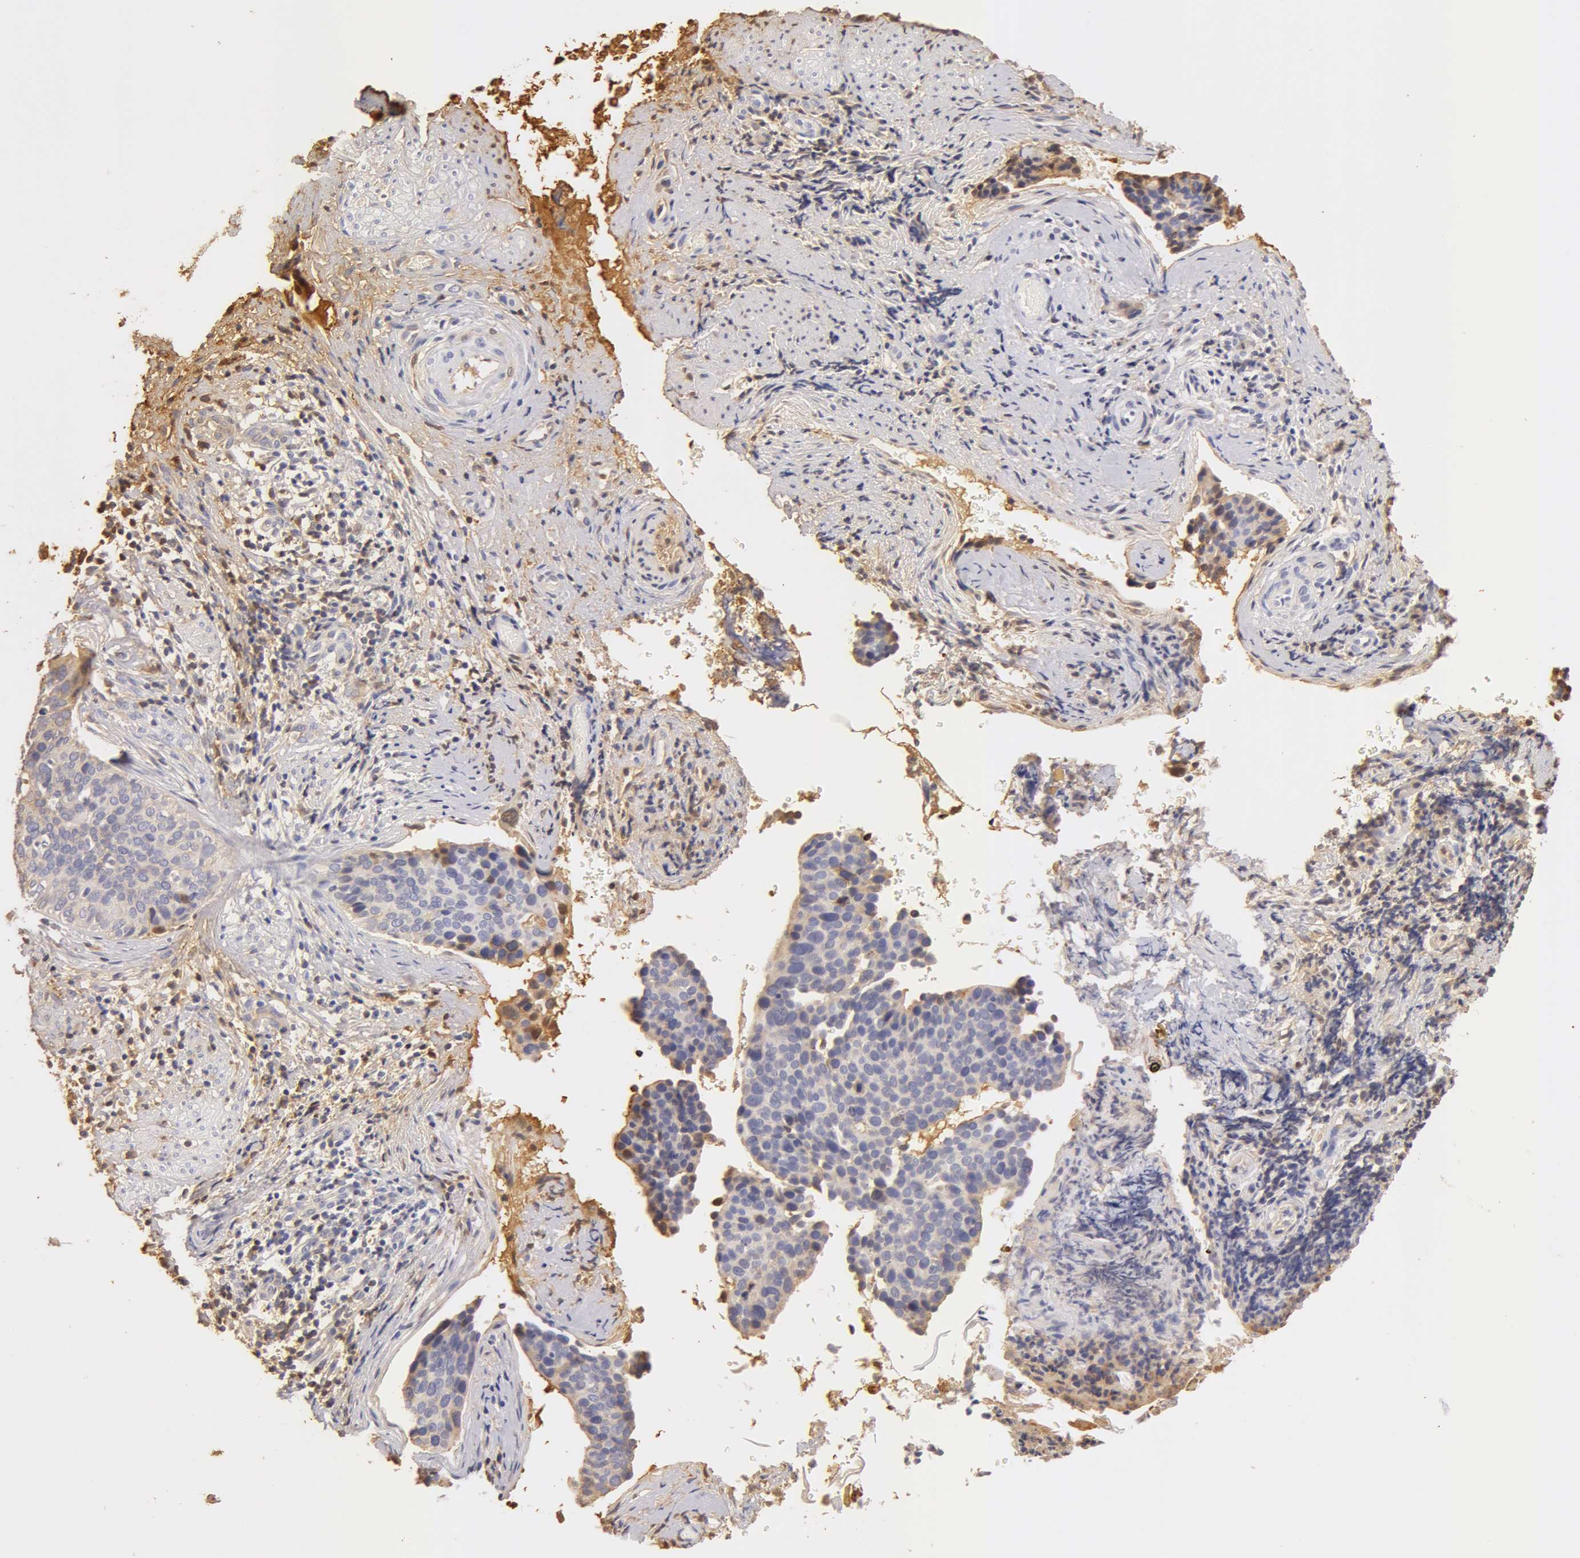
{"staining": {"intensity": "weak", "quantity": "25%-75%", "location": "cytoplasmic/membranous"}, "tissue": "cervical cancer", "cell_type": "Tumor cells", "image_type": "cancer", "snomed": [{"axis": "morphology", "description": "Squamous cell carcinoma, NOS"}, {"axis": "topography", "description": "Cervix"}], "caption": "Immunohistochemical staining of human squamous cell carcinoma (cervical) exhibits low levels of weak cytoplasmic/membranous protein expression in approximately 25%-75% of tumor cells.", "gene": "TF", "patient": {"sex": "female", "age": 31}}